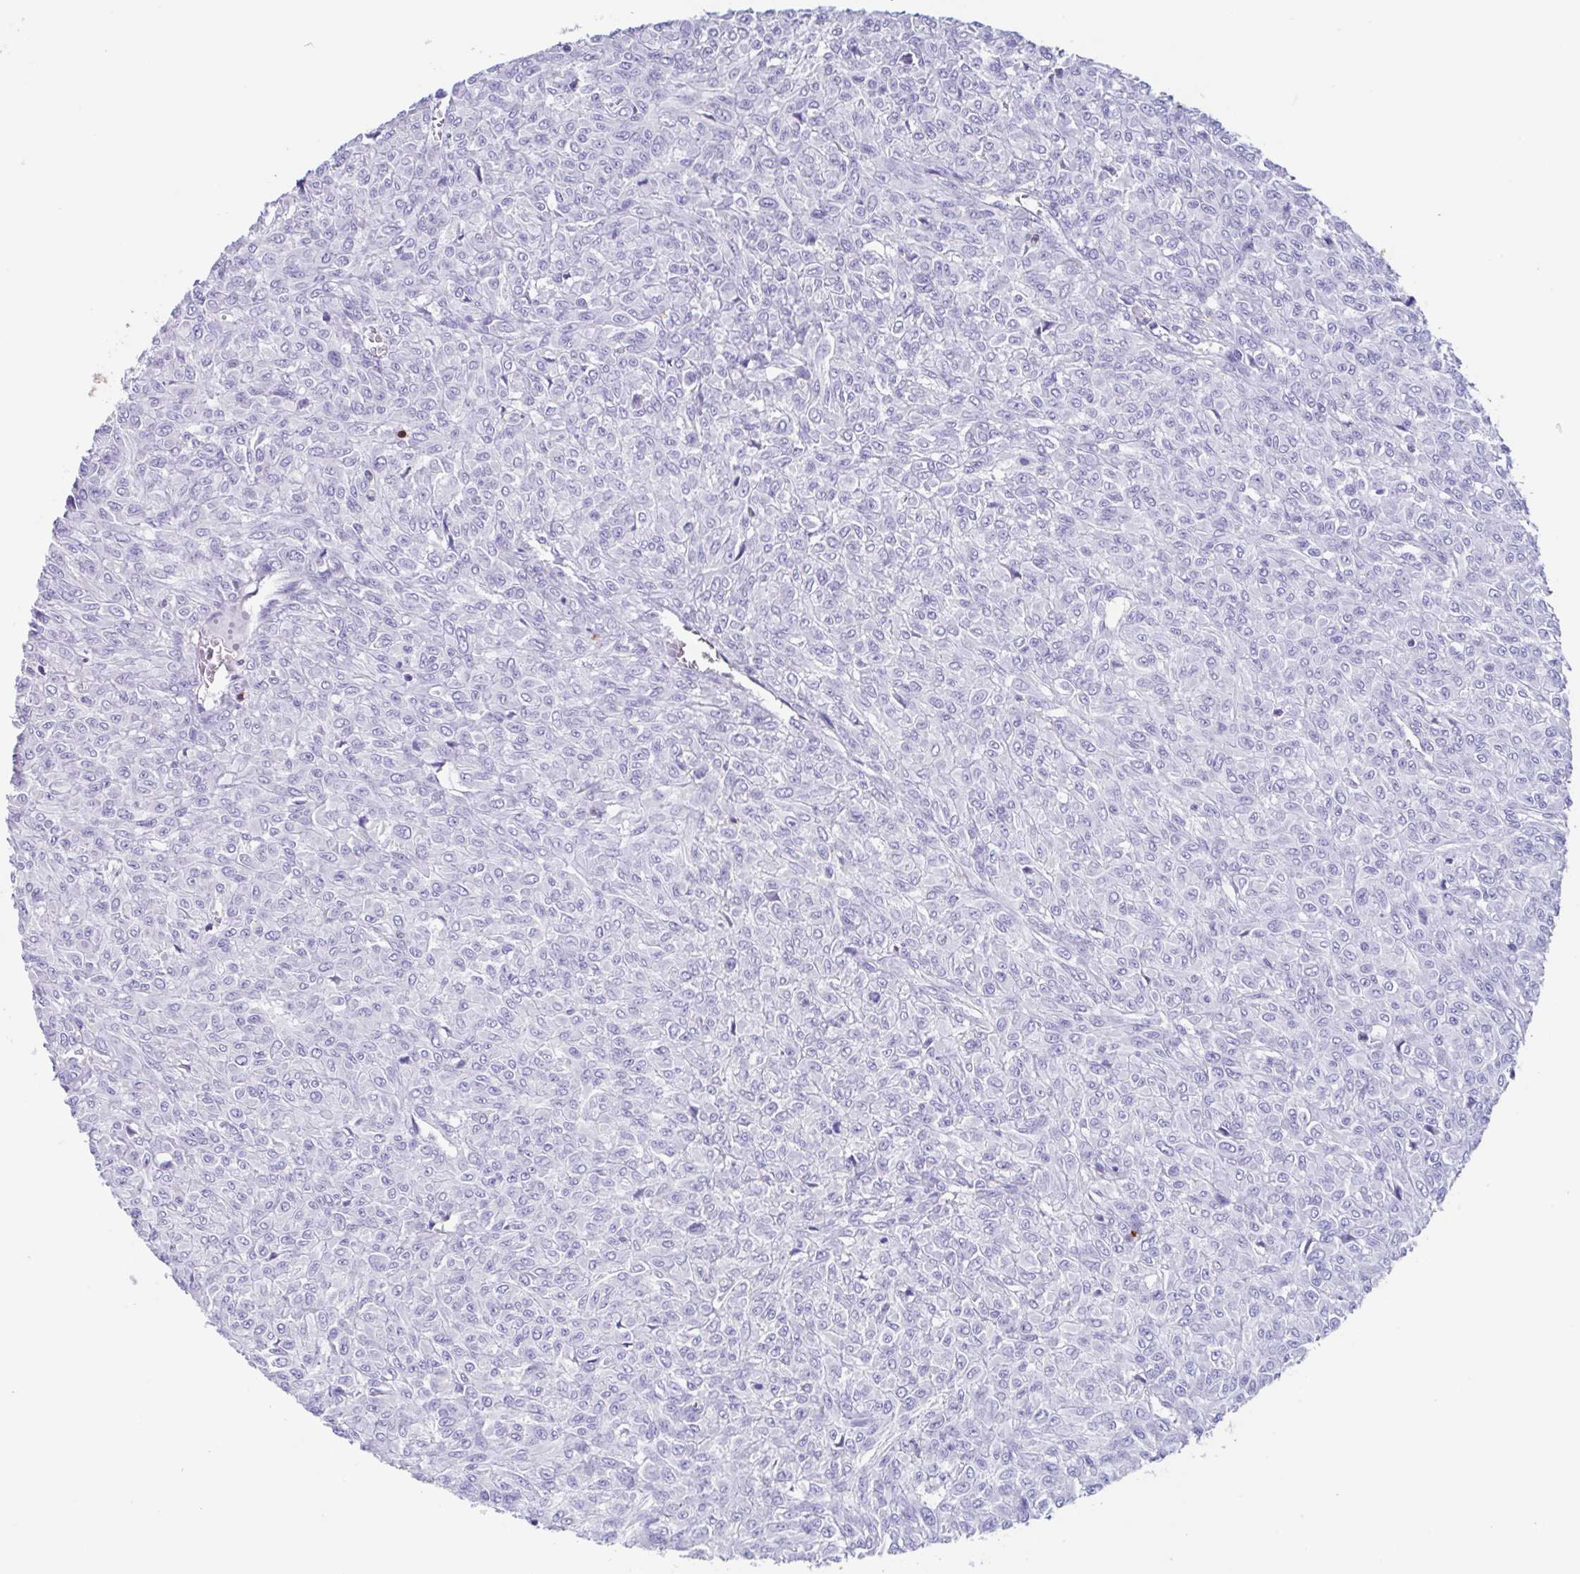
{"staining": {"intensity": "negative", "quantity": "none", "location": "none"}, "tissue": "renal cancer", "cell_type": "Tumor cells", "image_type": "cancer", "snomed": [{"axis": "morphology", "description": "Adenocarcinoma, NOS"}, {"axis": "topography", "description": "Kidney"}], "caption": "An immunohistochemistry (IHC) histopathology image of adenocarcinoma (renal) is shown. There is no staining in tumor cells of adenocarcinoma (renal). The staining is performed using DAB (3,3'-diaminobenzidine) brown chromogen with nuclei counter-stained in using hematoxylin.", "gene": "TPD52", "patient": {"sex": "male", "age": 58}}